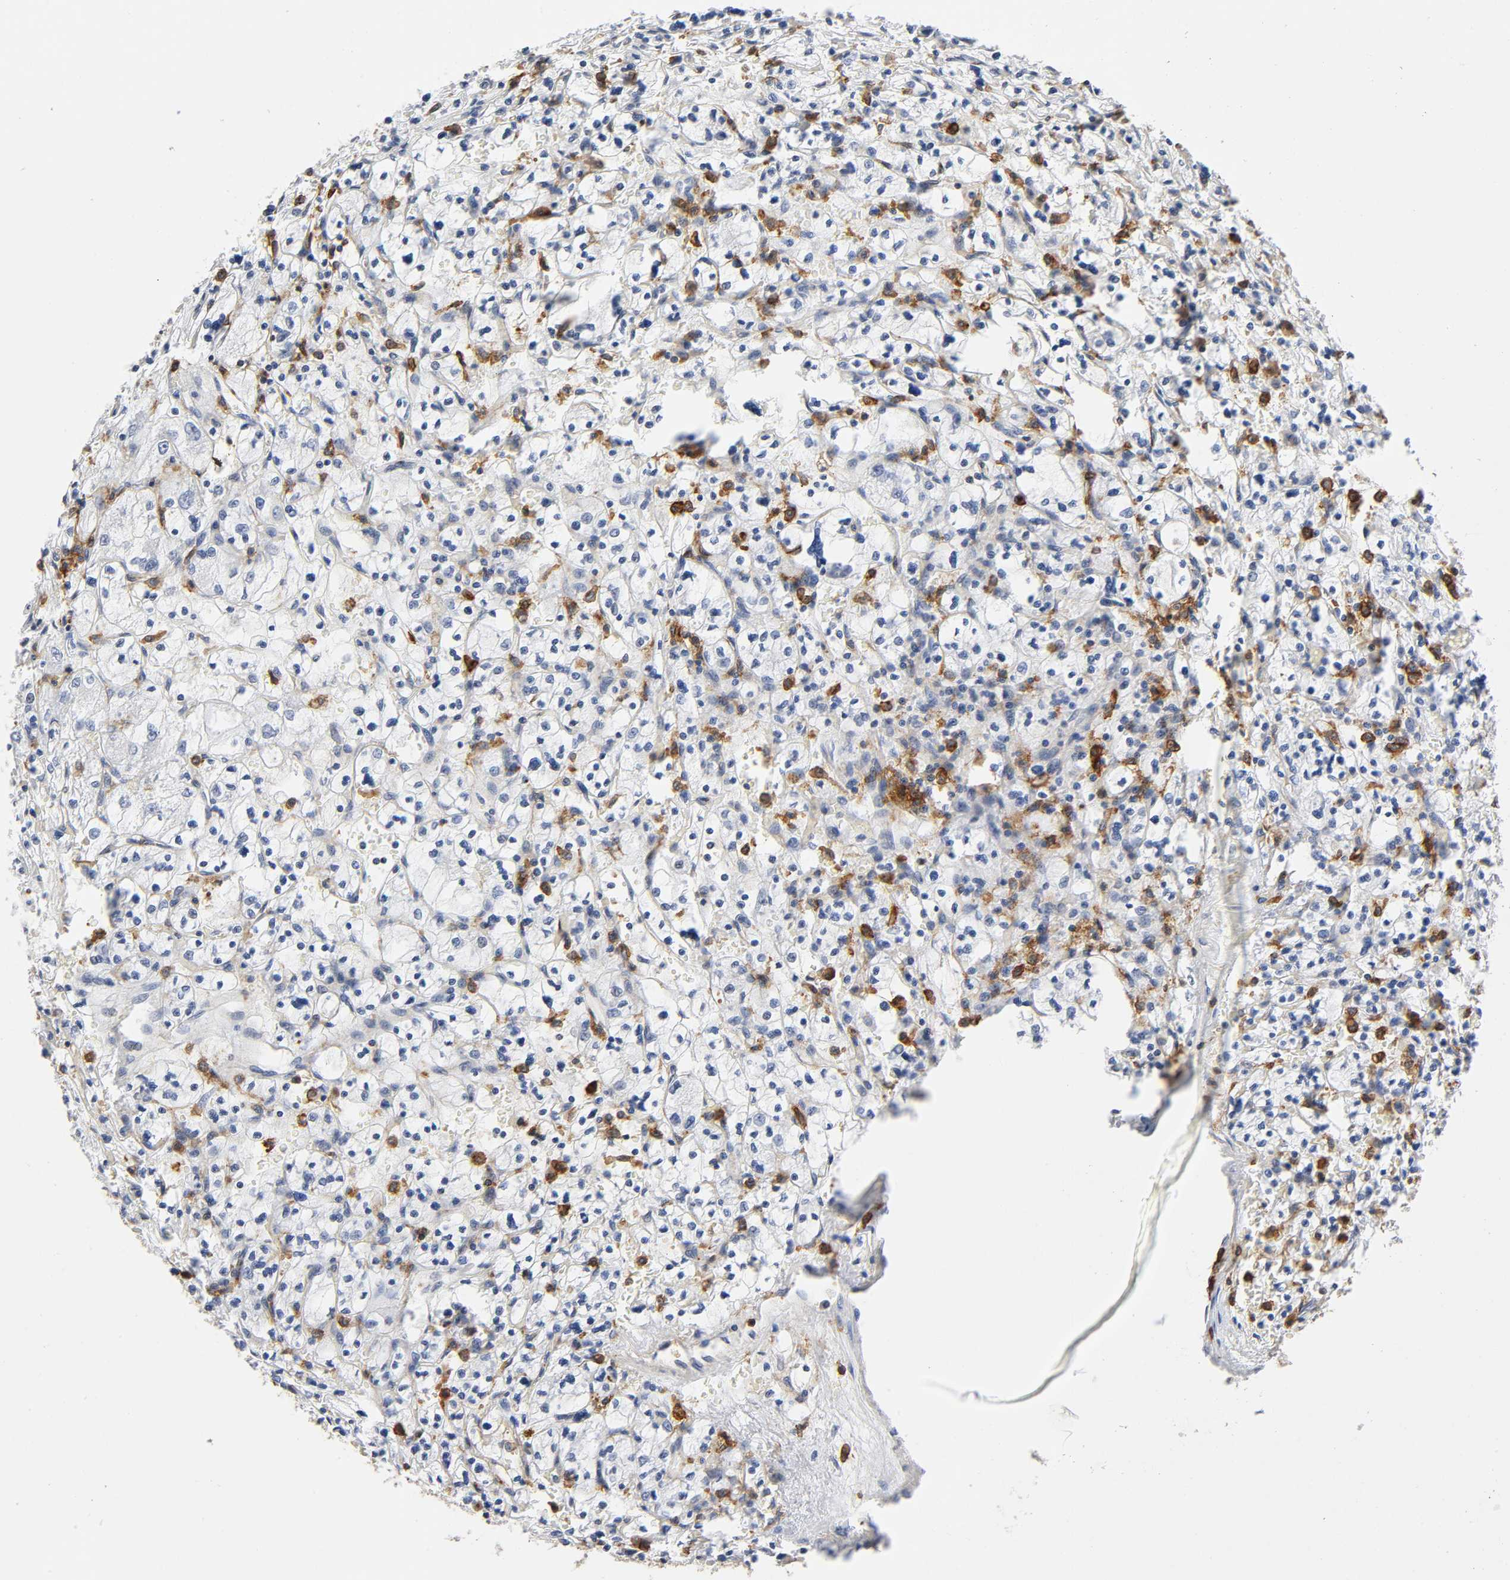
{"staining": {"intensity": "negative", "quantity": "none", "location": "none"}, "tissue": "renal cancer", "cell_type": "Tumor cells", "image_type": "cancer", "snomed": [{"axis": "morphology", "description": "Adenocarcinoma, NOS"}, {"axis": "topography", "description": "Kidney"}], "caption": "The micrograph reveals no staining of tumor cells in renal adenocarcinoma.", "gene": "LYN", "patient": {"sex": "female", "age": 83}}